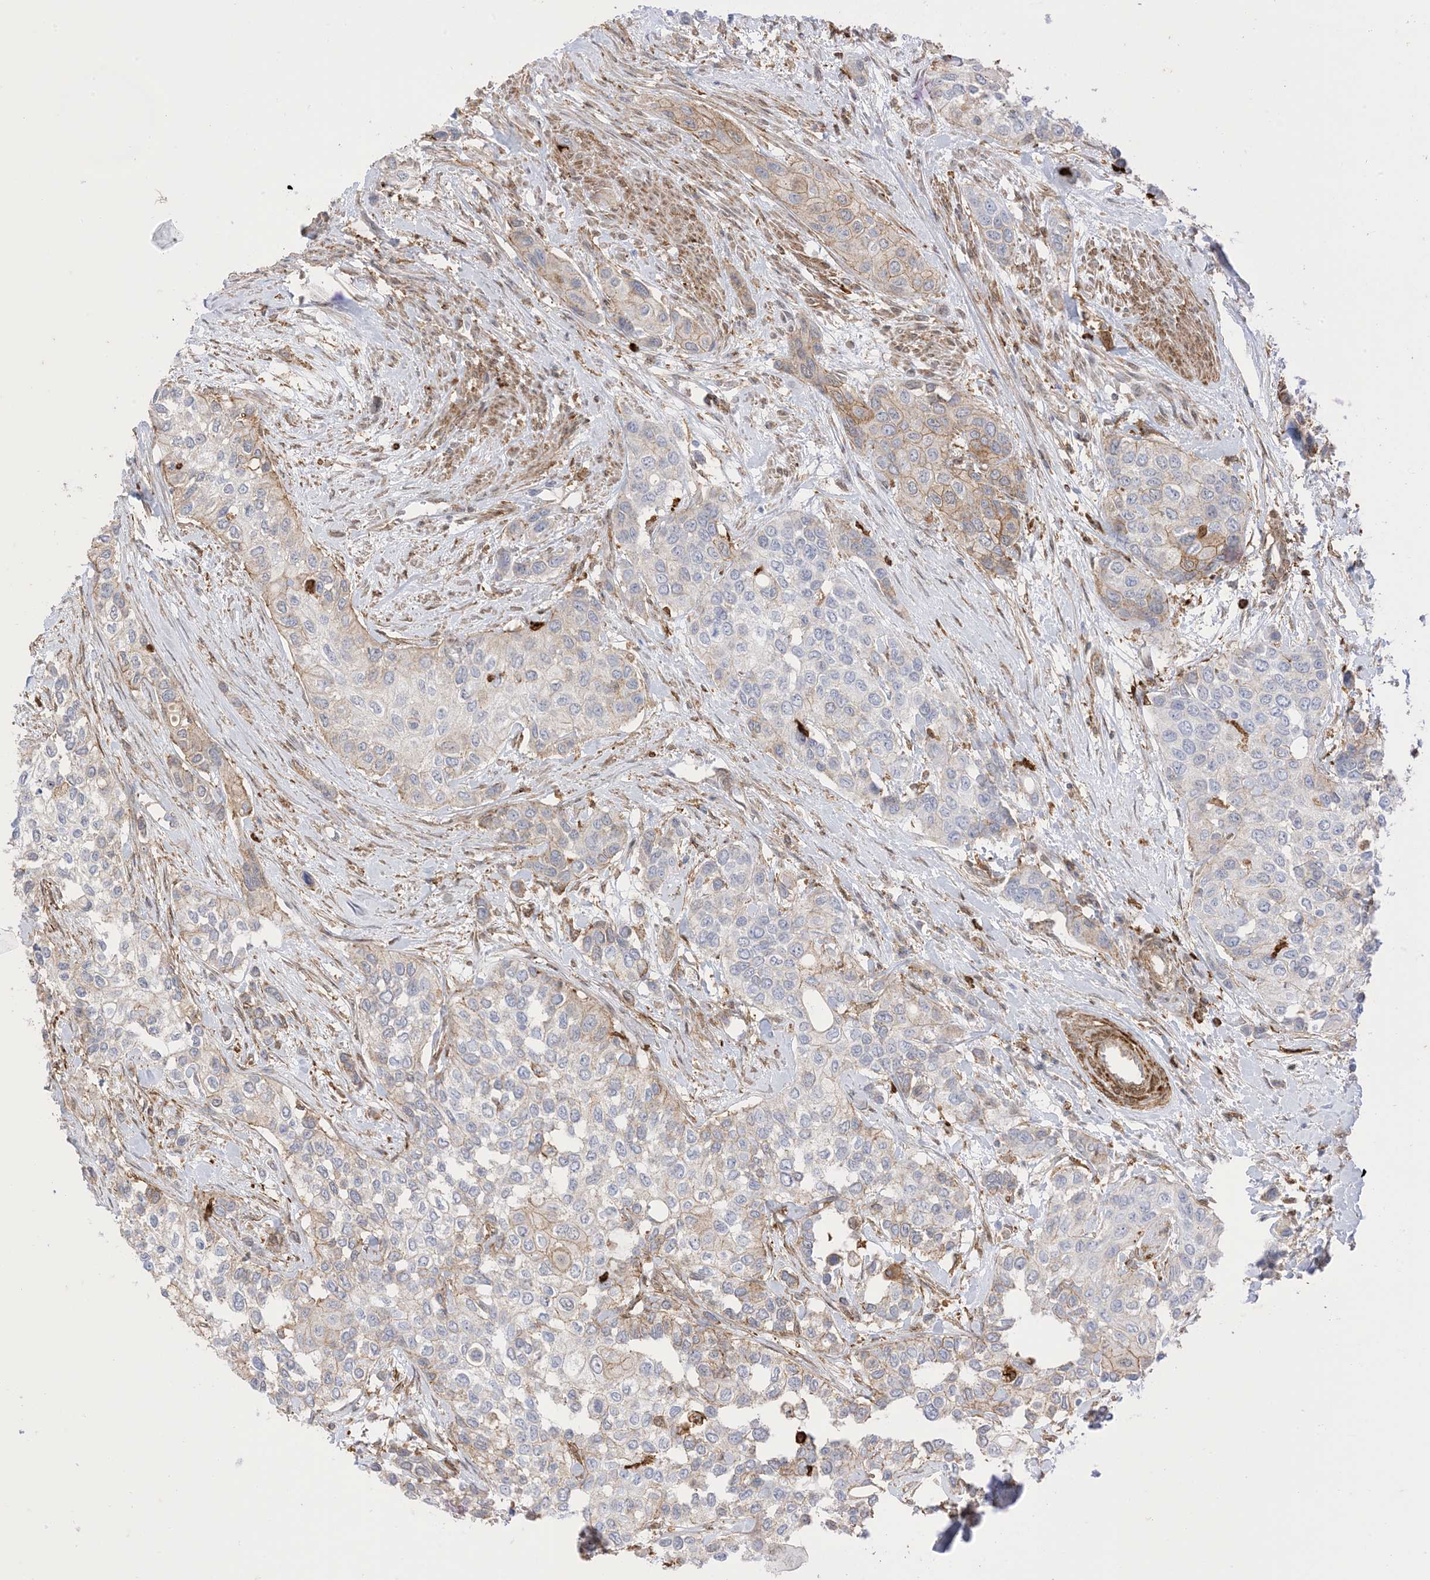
{"staining": {"intensity": "weak", "quantity": "25%-75%", "location": "cytoplasmic/membranous"}, "tissue": "urothelial cancer", "cell_type": "Tumor cells", "image_type": "cancer", "snomed": [{"axis": "morphology", "description": "Normal tissue, NOS"}, {"axis": "morphology", "description": "Urothelial carcinoma, High grade"}, {"axis": "topography", "description": "Vascular tissue"}, {"axis": "topography", "description": "Urinary bladder"}], "caption": "Urothelial cancer was stained to show a protein in brown. There is low levels of weak cytoplasmic/membranous staining in about 25%-75% of tumor cells.", "gene": "GSN", "patient": {"sex": "female", "age": 56}}